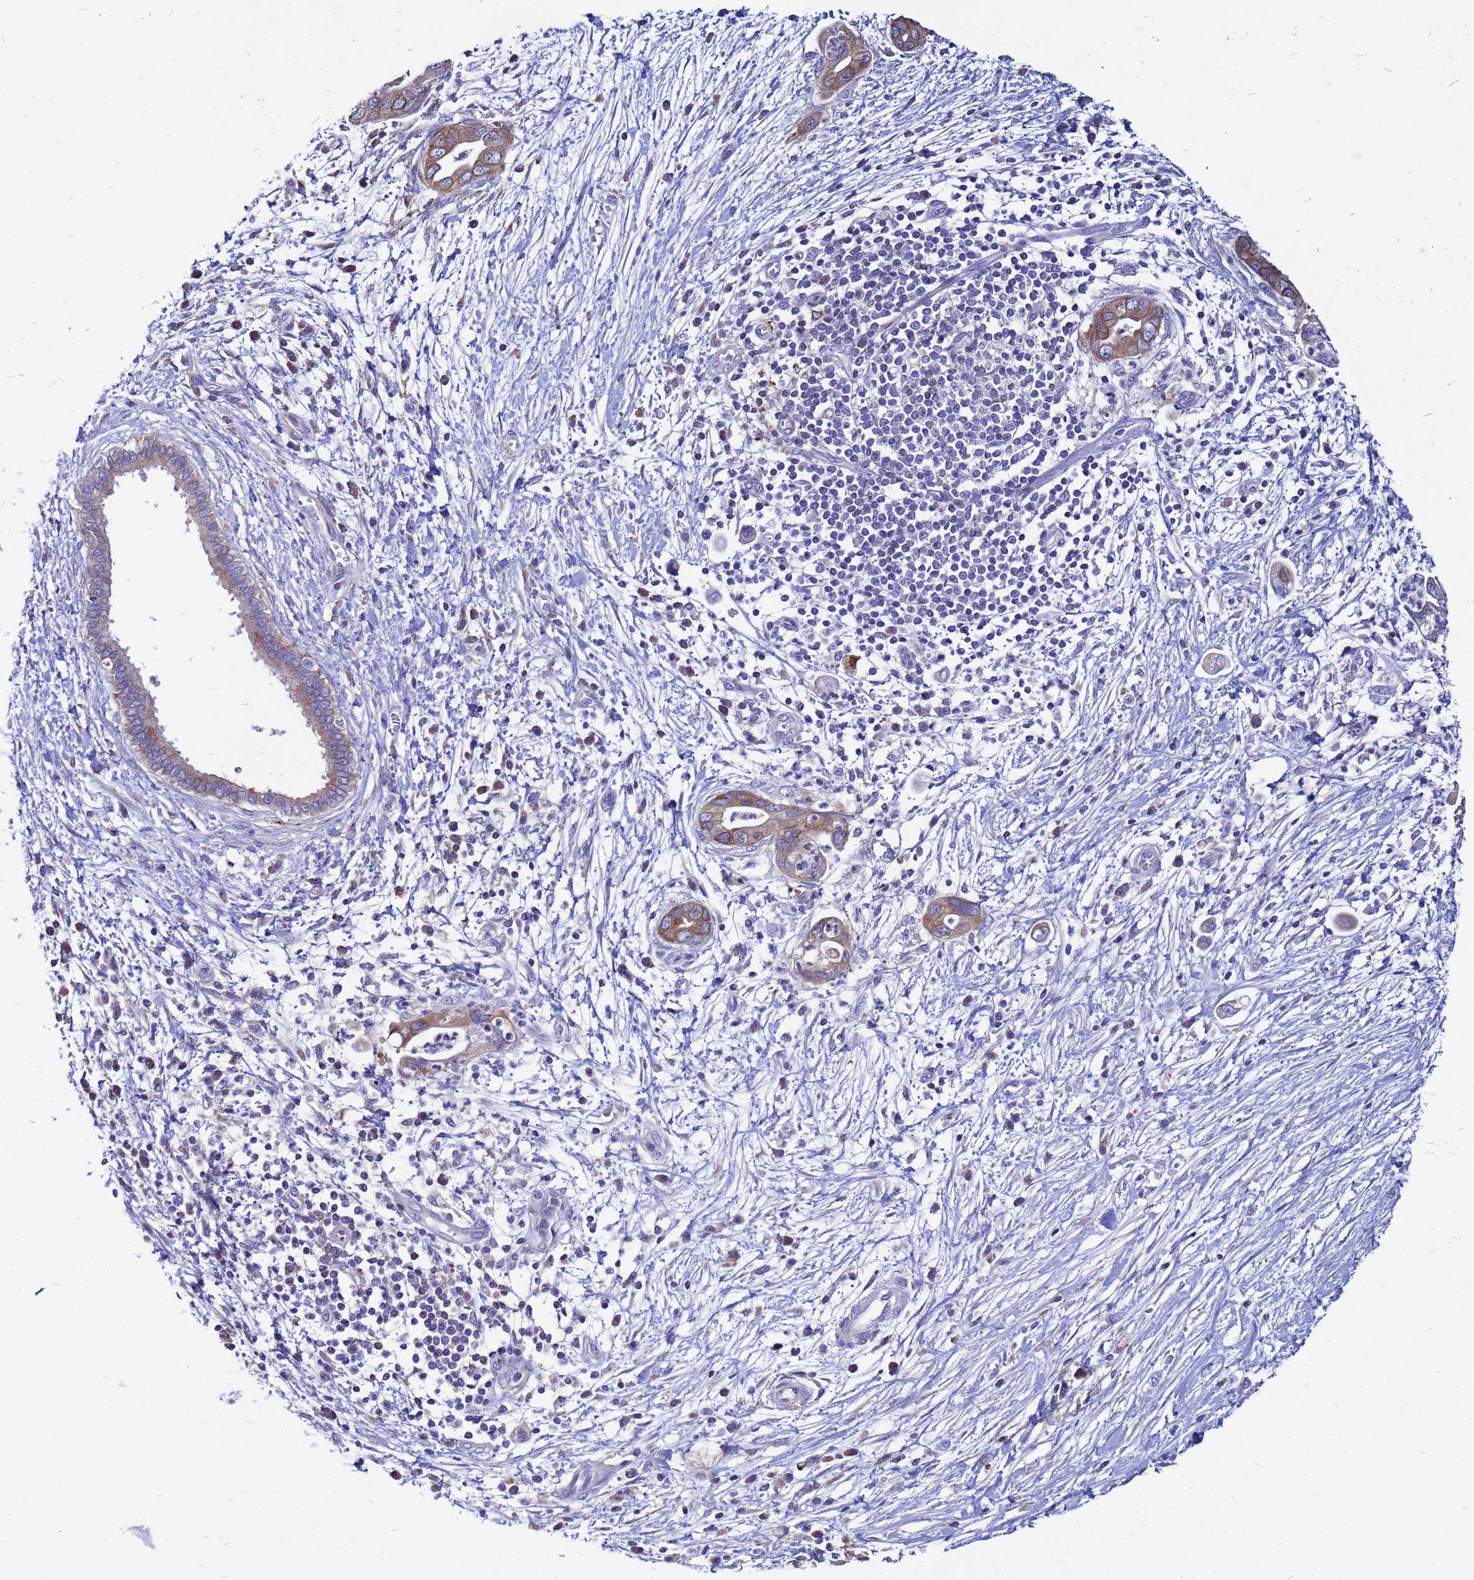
{"staining": {"intensity": "moderate", "quantity": ">75%", "location": "cytoplasmic/membranous"}, "tissue": "pancreatic cancer", "cell_type": "Tumor cells", "image_type": "cancer", "snomed": [{"axis": "morphology", "description": "Adenocarcinoma, NOS"}, {"axis": "topography", "description": "Pancreas"}], "caption": "DAB immunohistochemical staining of human adenocarcinoma (pancreatic) displays moderate cytoplasmic/membranous protein positivity in approximately >75% of tumor cells.", "gene": "FHIP1A", "patient": {"sex": "male", "age": 75}}